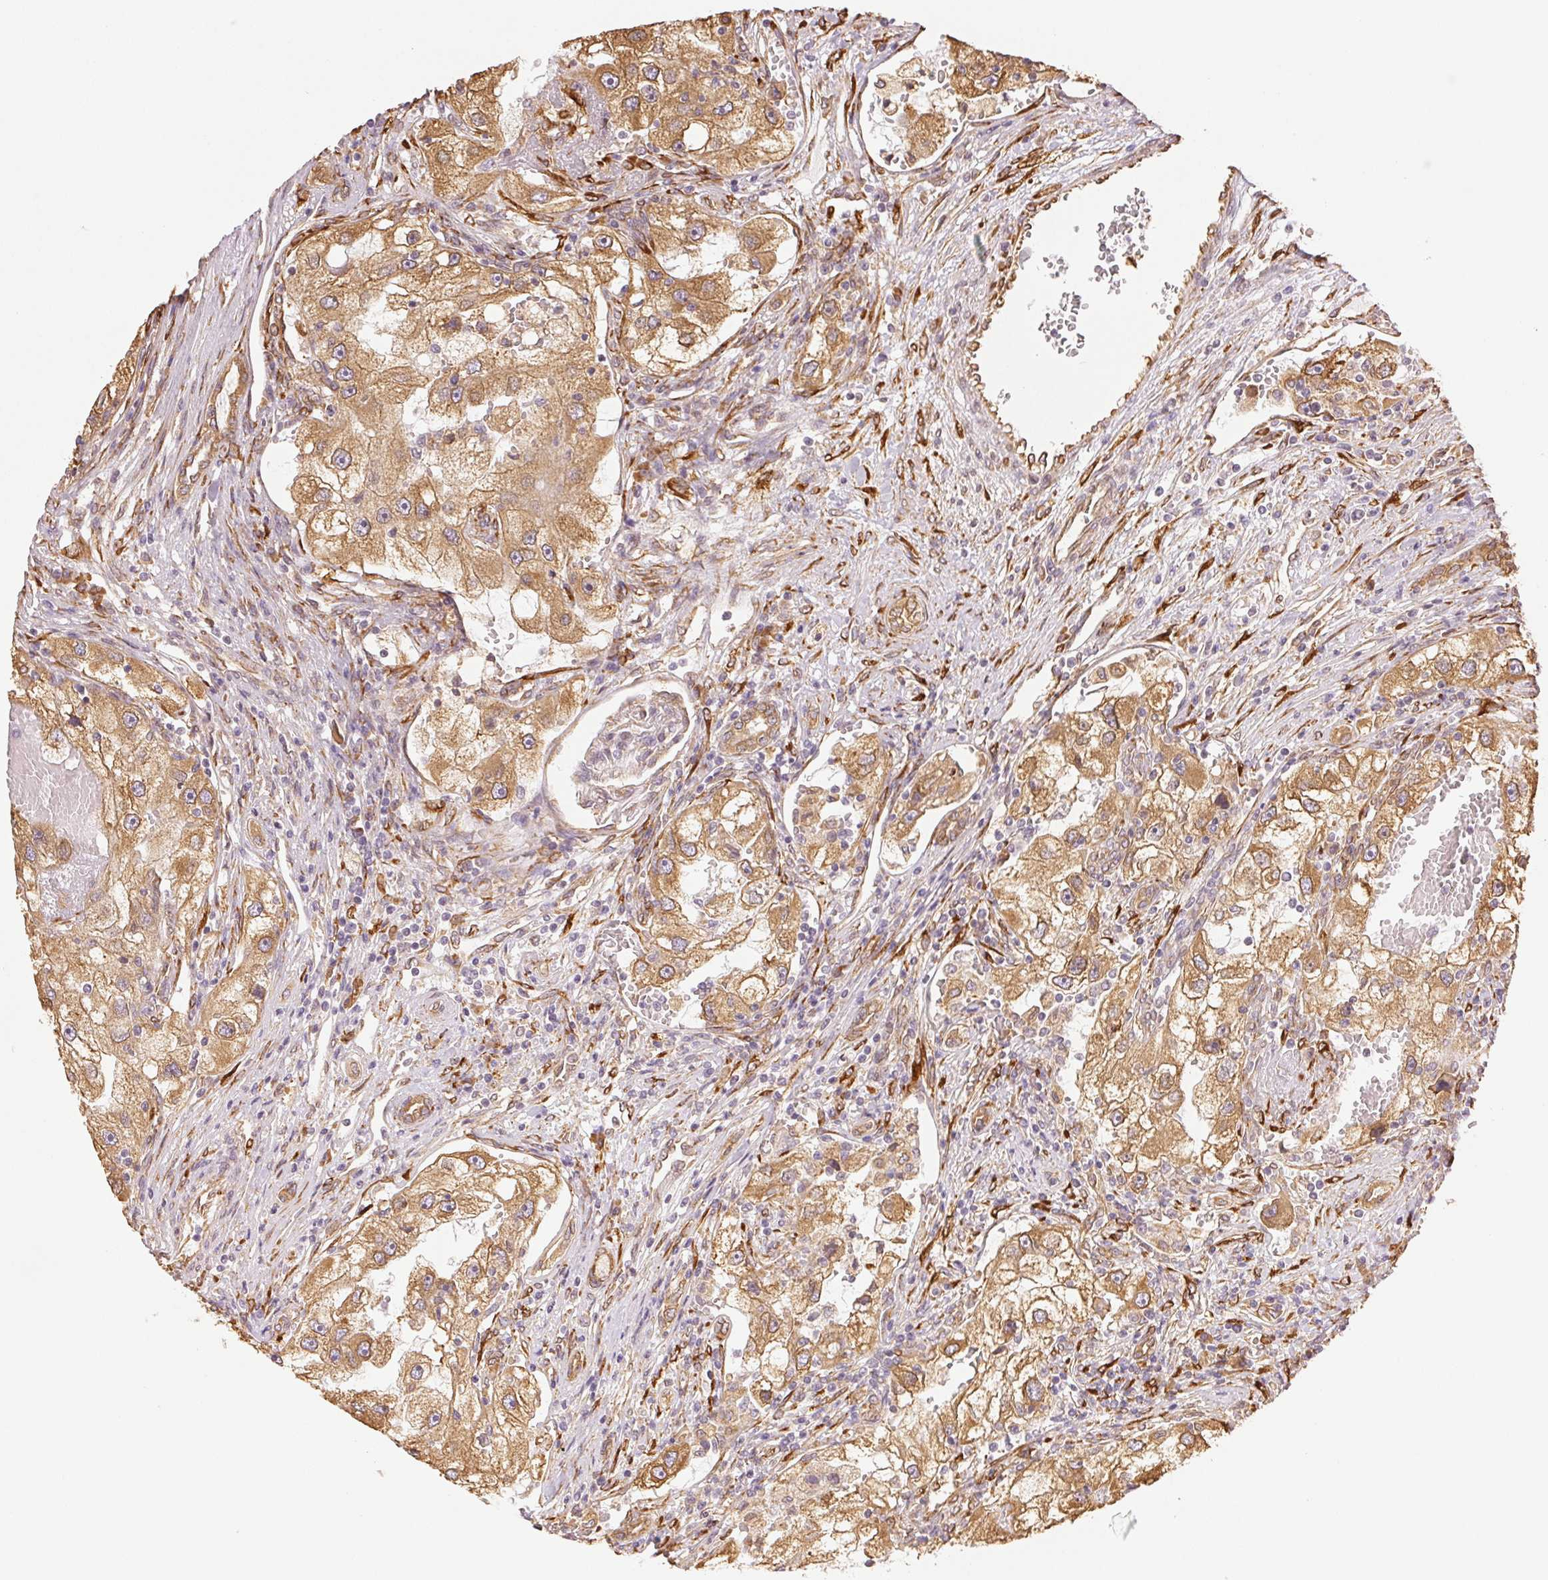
{"staining": {"intensity": "moderate", "quantity": ">75%", "location": "cytoplasmic/membranous"}, "tissue": "renal cancer", "cell_type": "Tumor cells", "image_type": "cancer", "snomed": [{"axis": "morphology", "description": "Adenocarcinoma, NOS"}, {"axis": "topography", "description": "Kidney"}], "caption": "Renal adenocarcinoma stained with immunohistochemistry exhibits moderate cytoplasmic/membranous staining in approximately >75% of tumor cells.", "gene": "RCN3", "patient": {"sex": "male", "age": 63}}